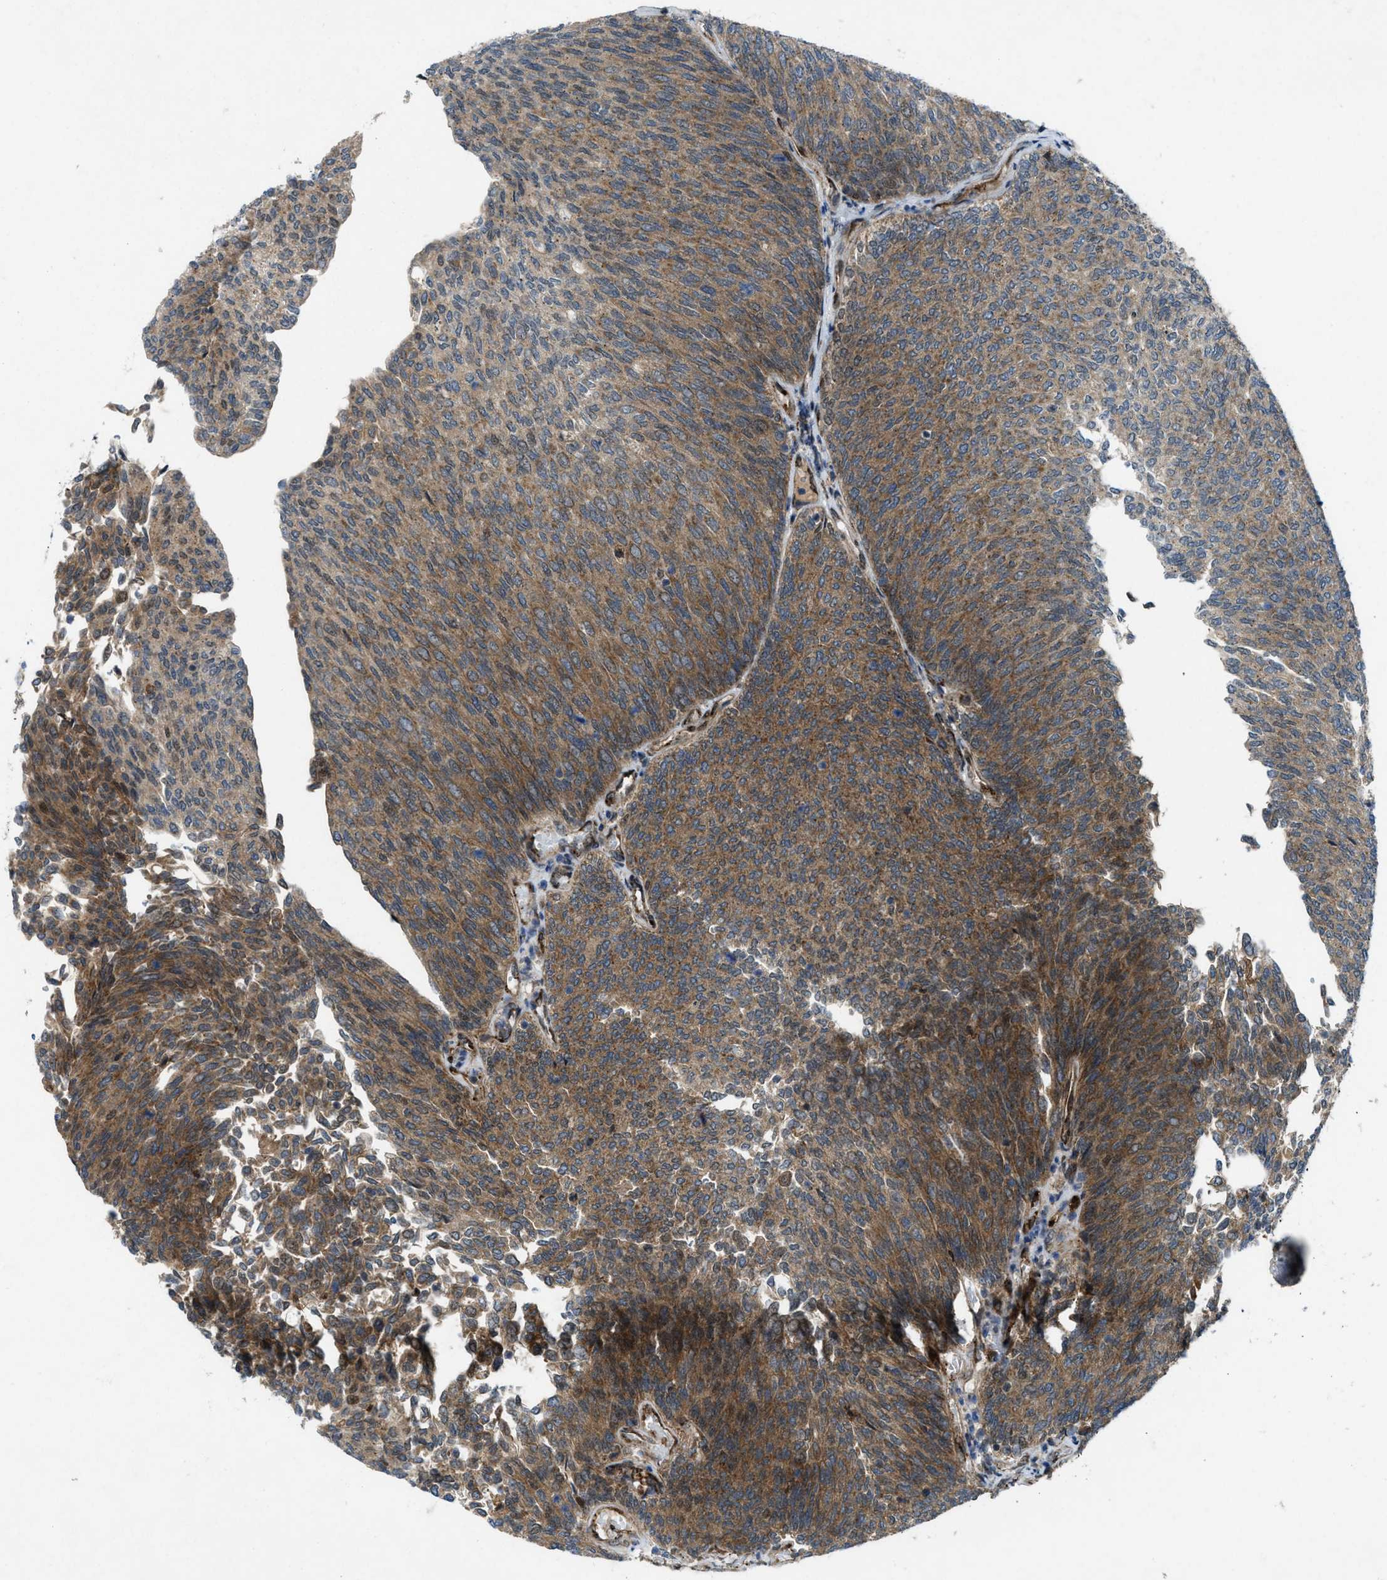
{"staining": {"intensity": "moderate", "quantity": ">75%", "location": "cytoplasmic/membranous"}, "tissue": "urothelial cancer", "cell_type": "Tumor cells", "image_type": "cancer", "snomed": [{"axis": "morphology", "description": "Urothelial carcinoma, Low grade"}, {"axis": "topography", "description": "Urinary bladder"}], "caption": "Immunohistochemical staining of urothelial cancer reveals moderate cytoplasmic/membranous protein staining in about >75% of tumor cells.", "gene": "URGCP", "patient": {"sex": "female", "age": 79}}